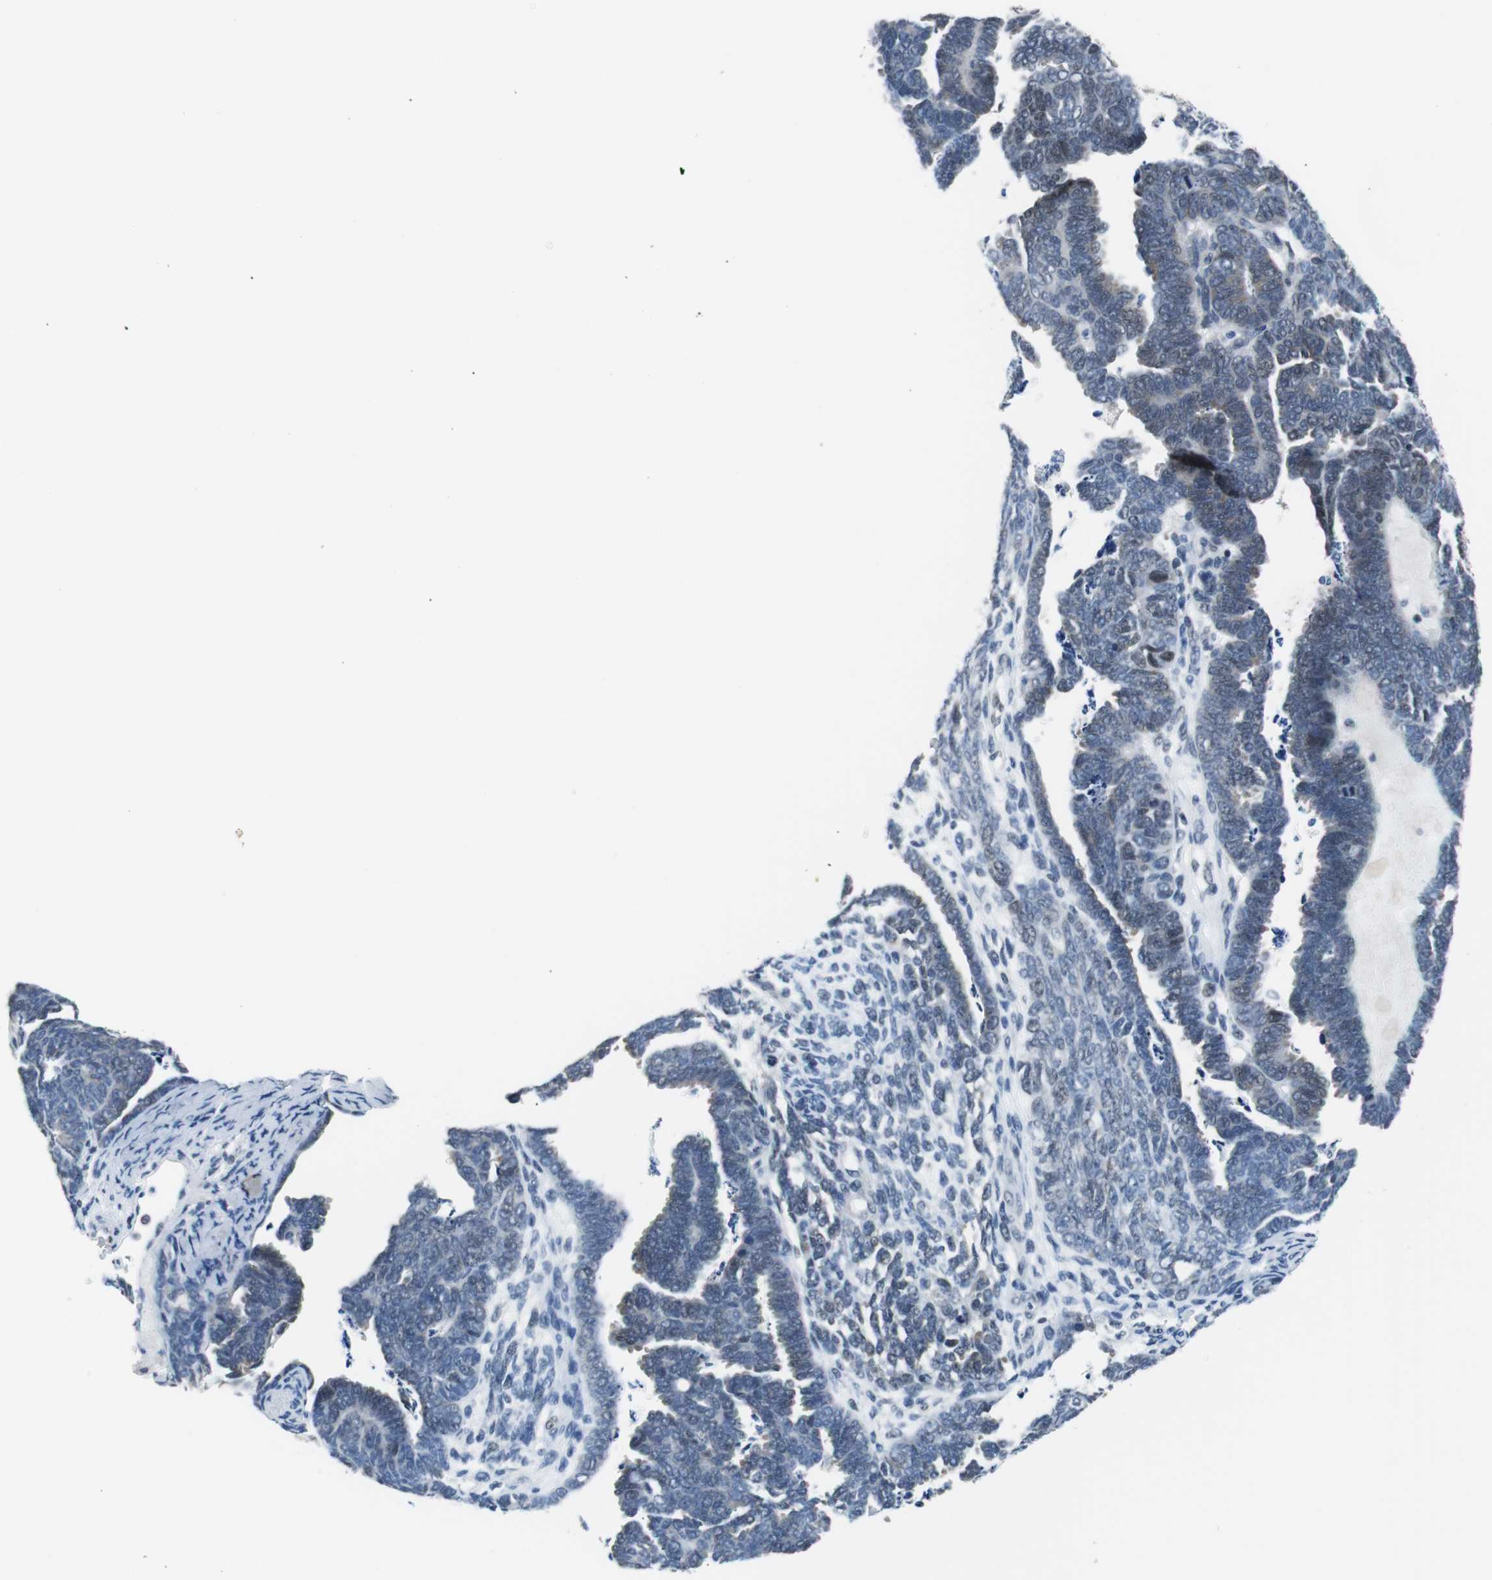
{"staining": {"intensity": "negative", "quantity": "none", "location": "none"}, "tissue": "endometrial cancer", "cell_type": "Tumor cells", "image_type": "cancer", "snomed": [{"axis": "morphology", "description": "Neoplasm, malignant, NOS"}, {"axis": "topography", "description": "Endometrium"}], "caption": "The micrograph exhibits no staining of tumor cells in endometrial cancer (malignant neoplasm).", "gene": "USP28", "patient": {"sex": "female", "age": 74}}